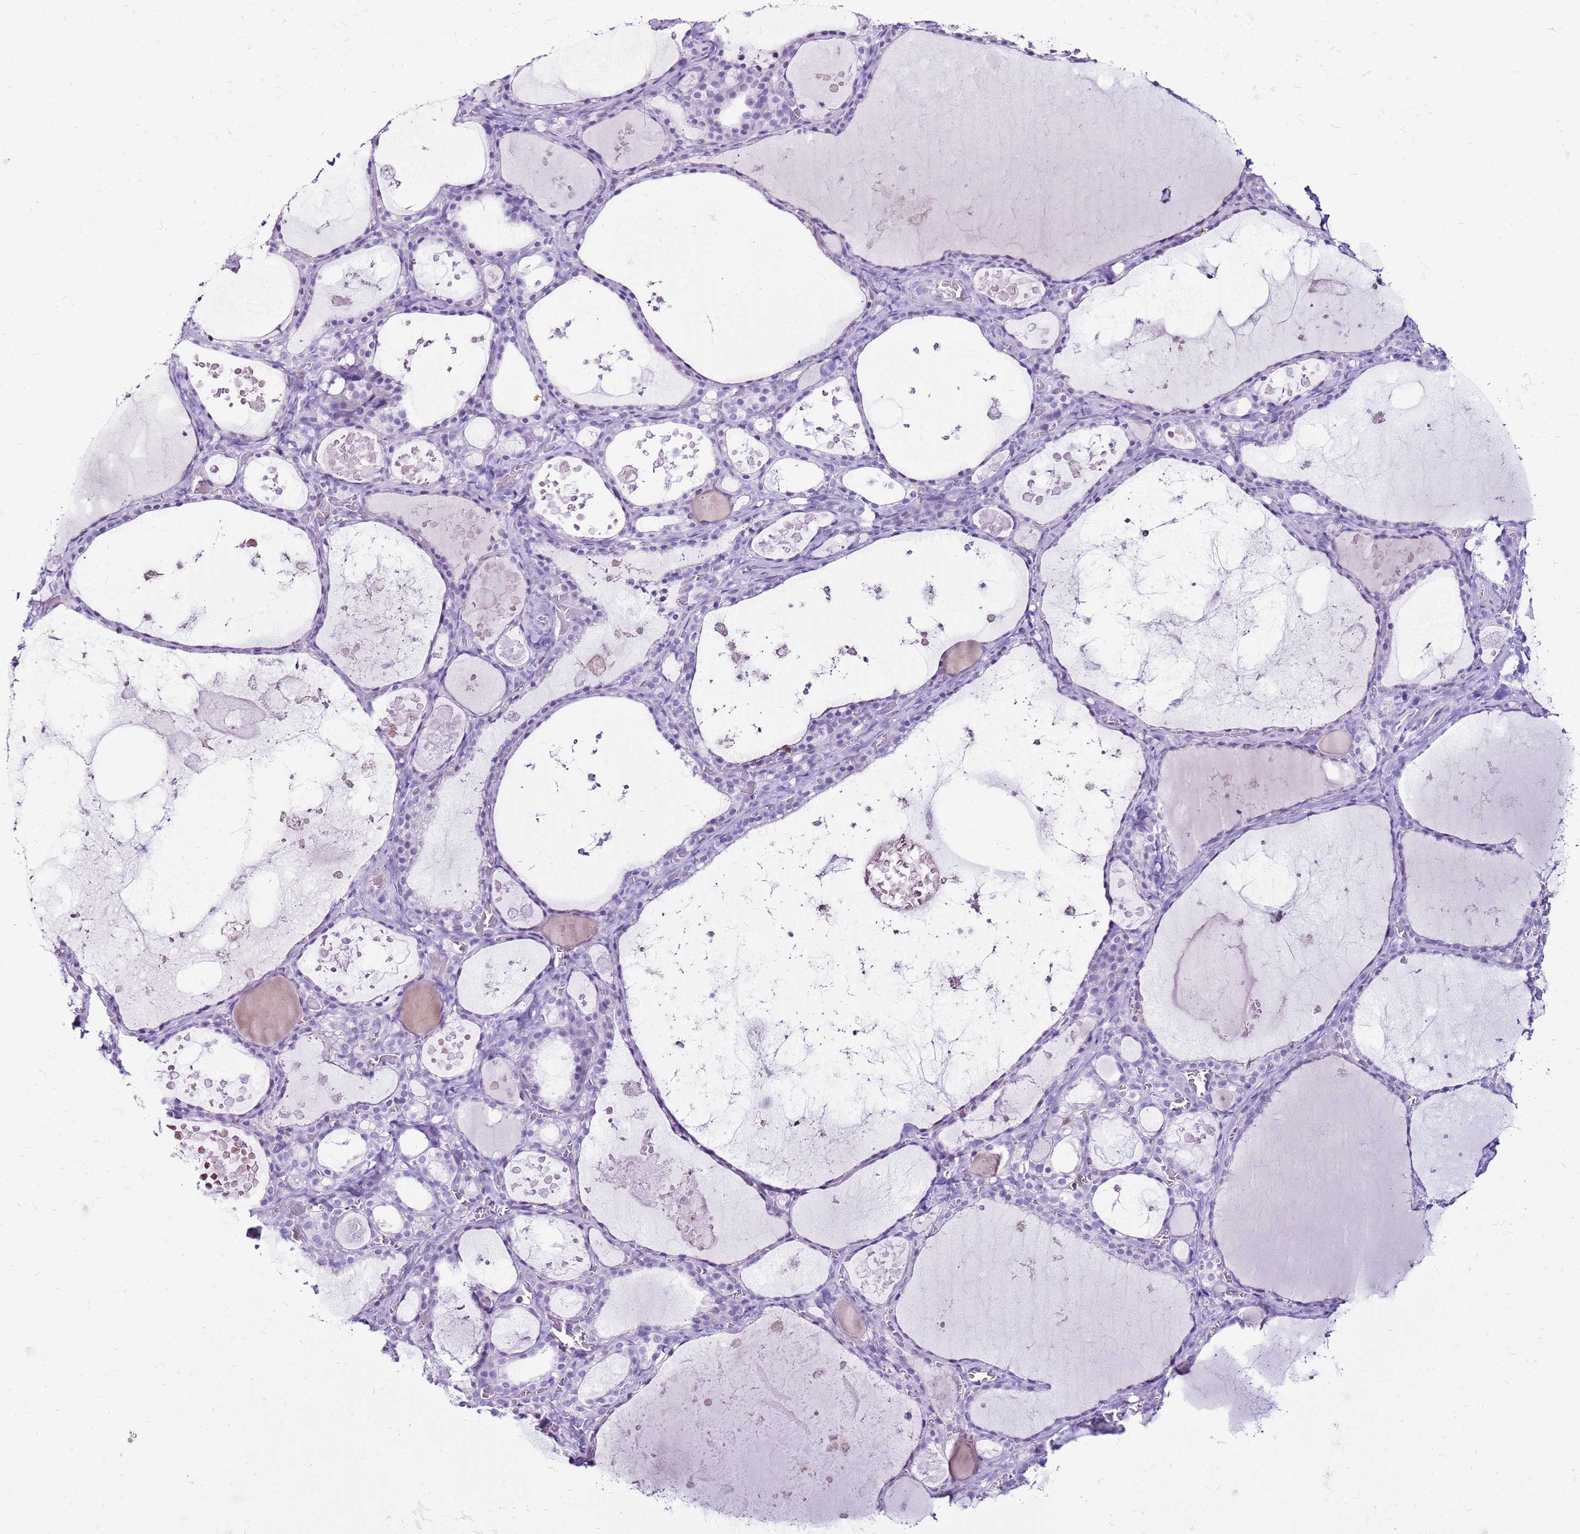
{"staining": {"intensity": "negative", "quantity": "none", "location": "none"}, "tissue": "thyroid gland", "cell_type": "Glandular cells", "image_type": "normal", "snomed": [{"axis": "morphology", "description": "Normal tissue, NOS"}, {"axis": "topography", "description": "Thyroid gland"}], "caption": "Immunohistochemical staining of unremarkable human thyroid gland shows no significant staining in glandular cells.", "gene": "SPC25", "patient": {"sex": "male", "age": 56}}